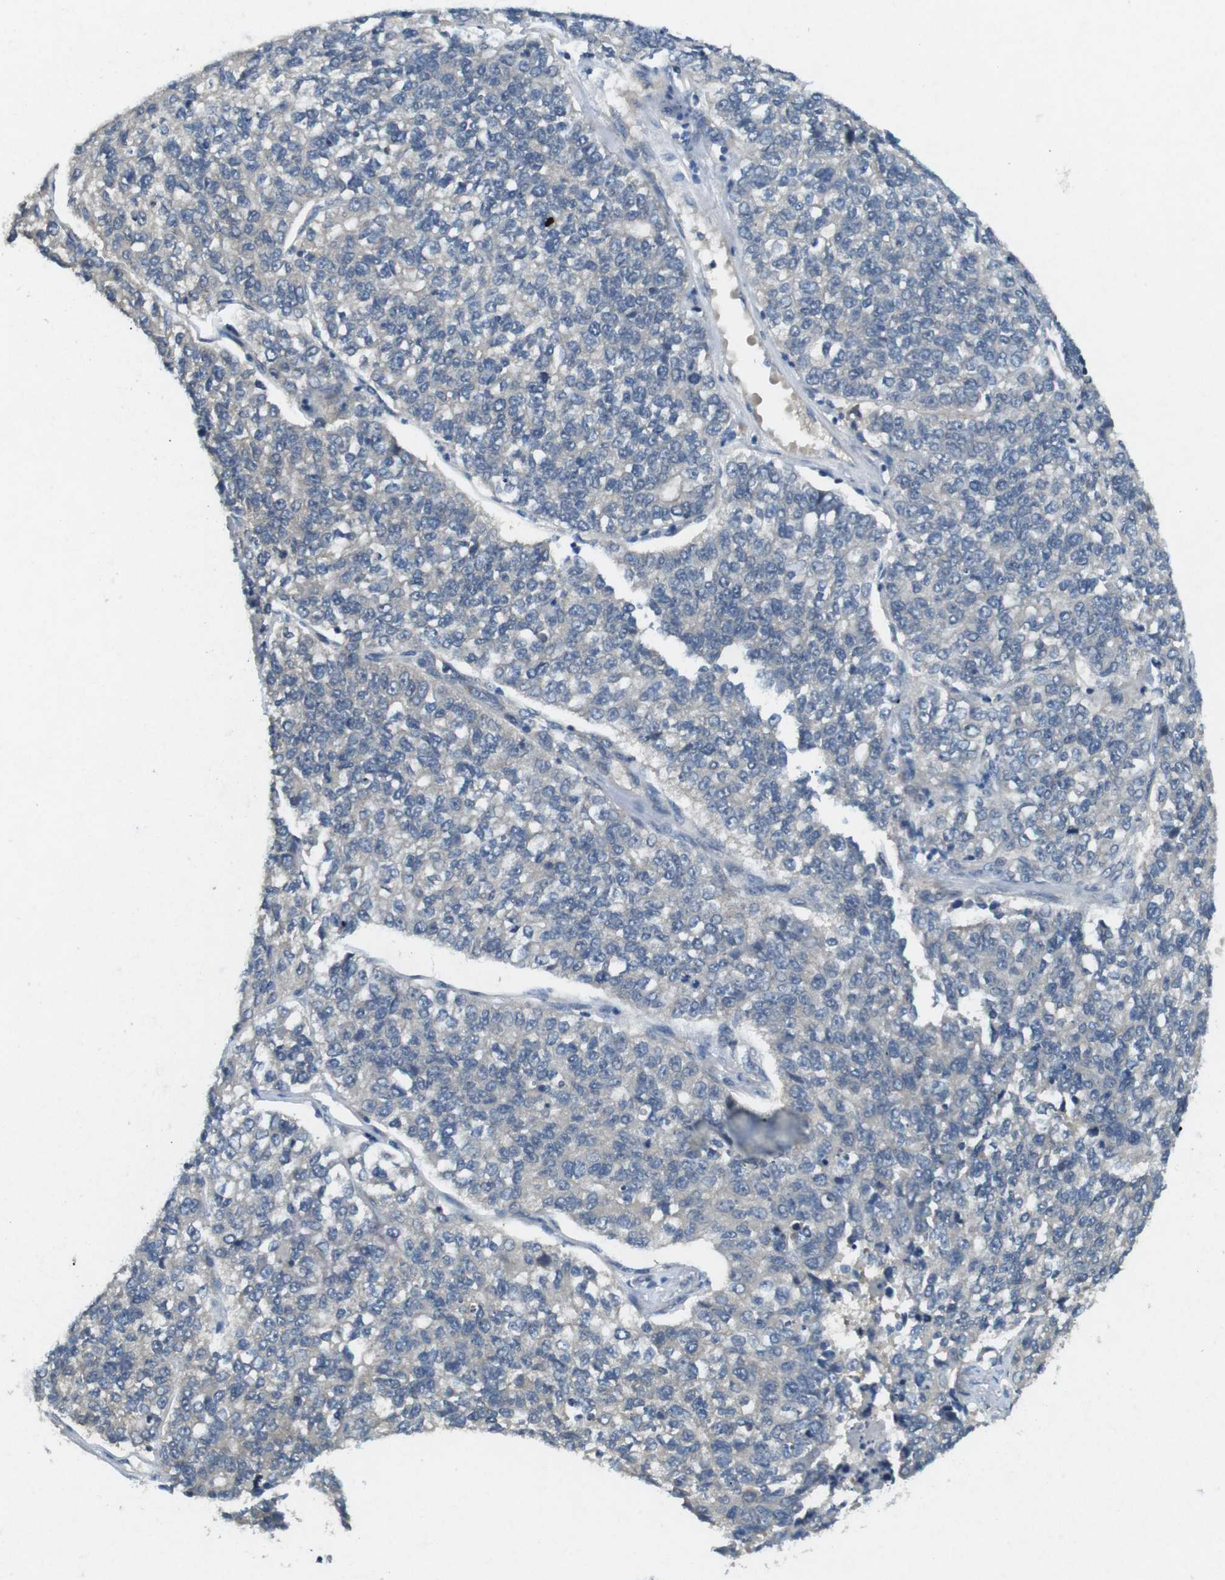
{"staining": {"intensity": "negative", "quantity": "none", "location": "none"}, "tissue": "lung cancer", "cell_type": "Tumor cells", "image_type": "cancer", "snomed": [{"axis": "morphology", "description": "Adenocarcinoma, NOS"}, {"axis": "topography", "description": "Lung"}], "caption": "This micrograph is of lung cancer stained with immunohistochemistry to label a protein in brown with the nuclei are counter-stained blue. There is no staining in tumor cells. (Brightfield microscopy of DAB immunohistochemistry (IHC) at high magnification).", "gene": "SUGT1", "patient": {"sex": "male", "age": 49}}